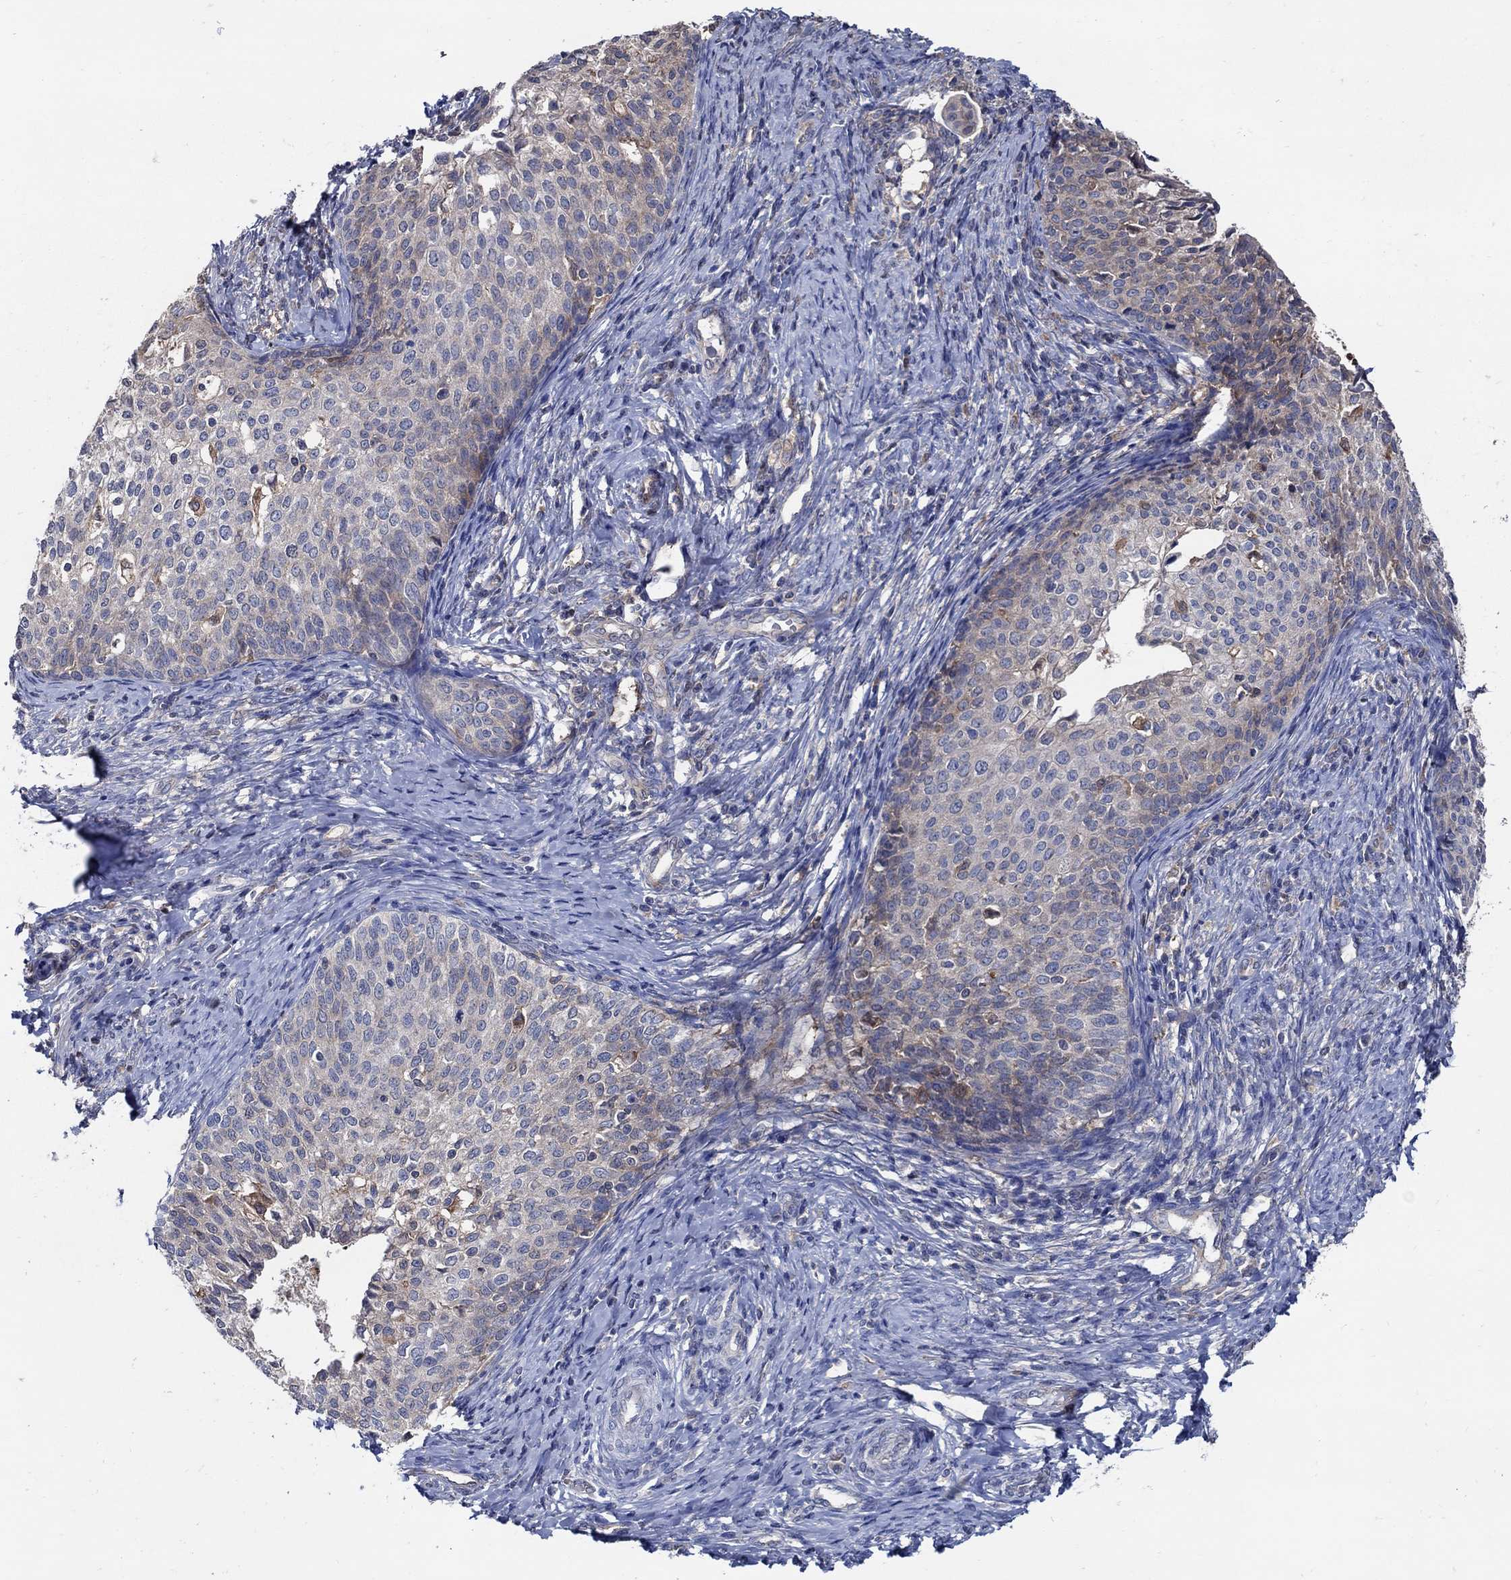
{"staining": {"intensity": "negative", "quantity": "none", "location": "none"}, "tissue": "cervical cancer", "cell_type": "Tumor cells", "image_type": "cancer", "snomed": [{"axis": "morphology", "description": "Squamous cell carcinoma, NOS"}, {"axis": "topography", "description": "Cervix"}], "caption": "Immunohistochemical staining of cervical cancer demonstrates no significant staining in tumor cells.", "gene": "MTHFR", "patient": {"sex": "female", "age": 51}}